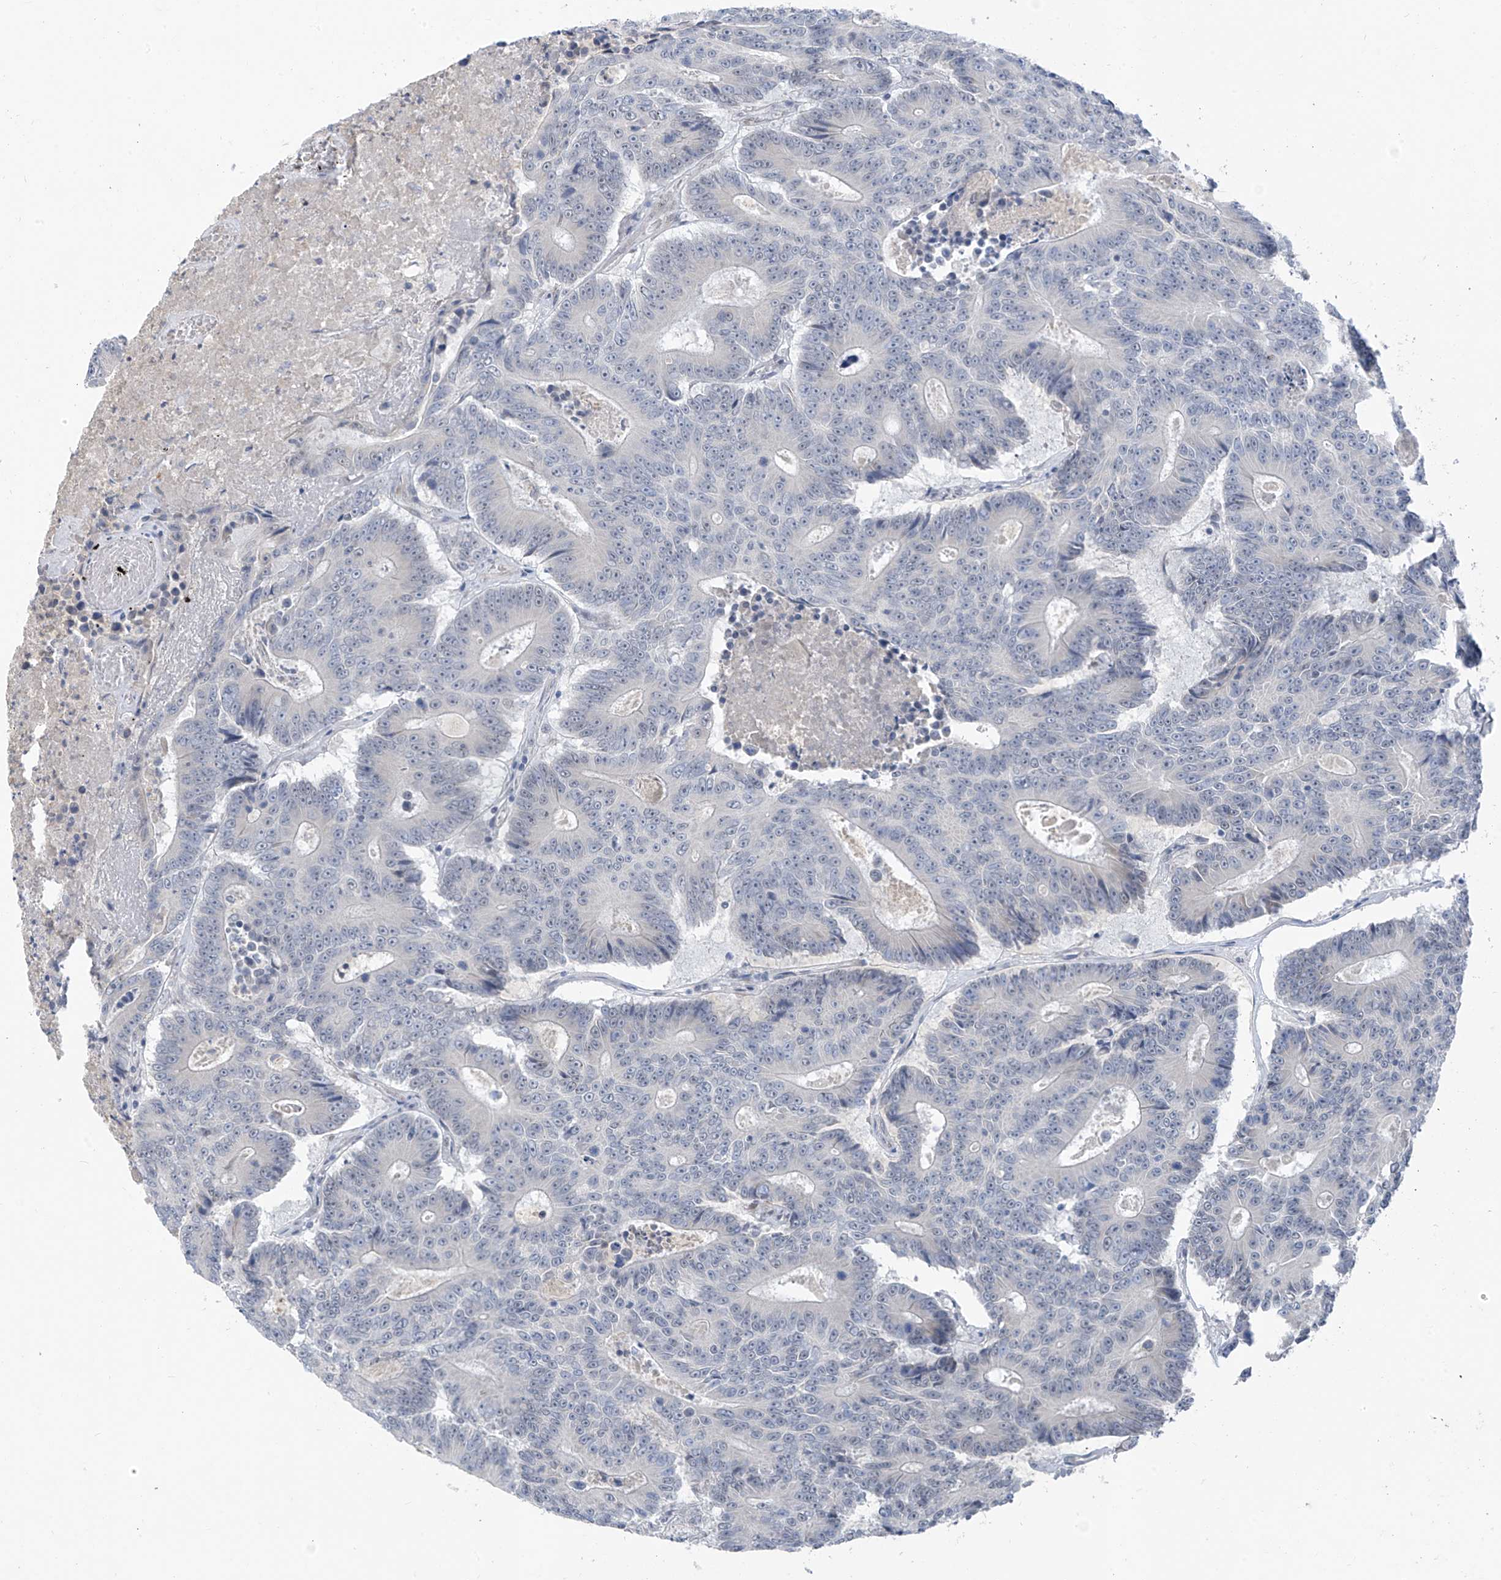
{"staining": {"intensity": "negative", "quantity": "none", "location": "none"}, "tissue": "colorectal cancer", "cell_type": "Tumor cells", "image_type": "cancer", "snomed": [{"axis": "morphology", "description": "Adenocarcinoma, NOS"}, {"axis": "topography", "description": "Colon"}], "caption": "DAB (3,3'-diaminobenzidine) immunohistochemical staining of human adenocarcinoma (colorectal) reveals no significant staining in tumor cells. The staining is performed using DAB brown chromogen with nuclei counter-stained in using hematoxylin.", "gene": "CYP4V2", "patient": {"sex": "male", "age": 83}}